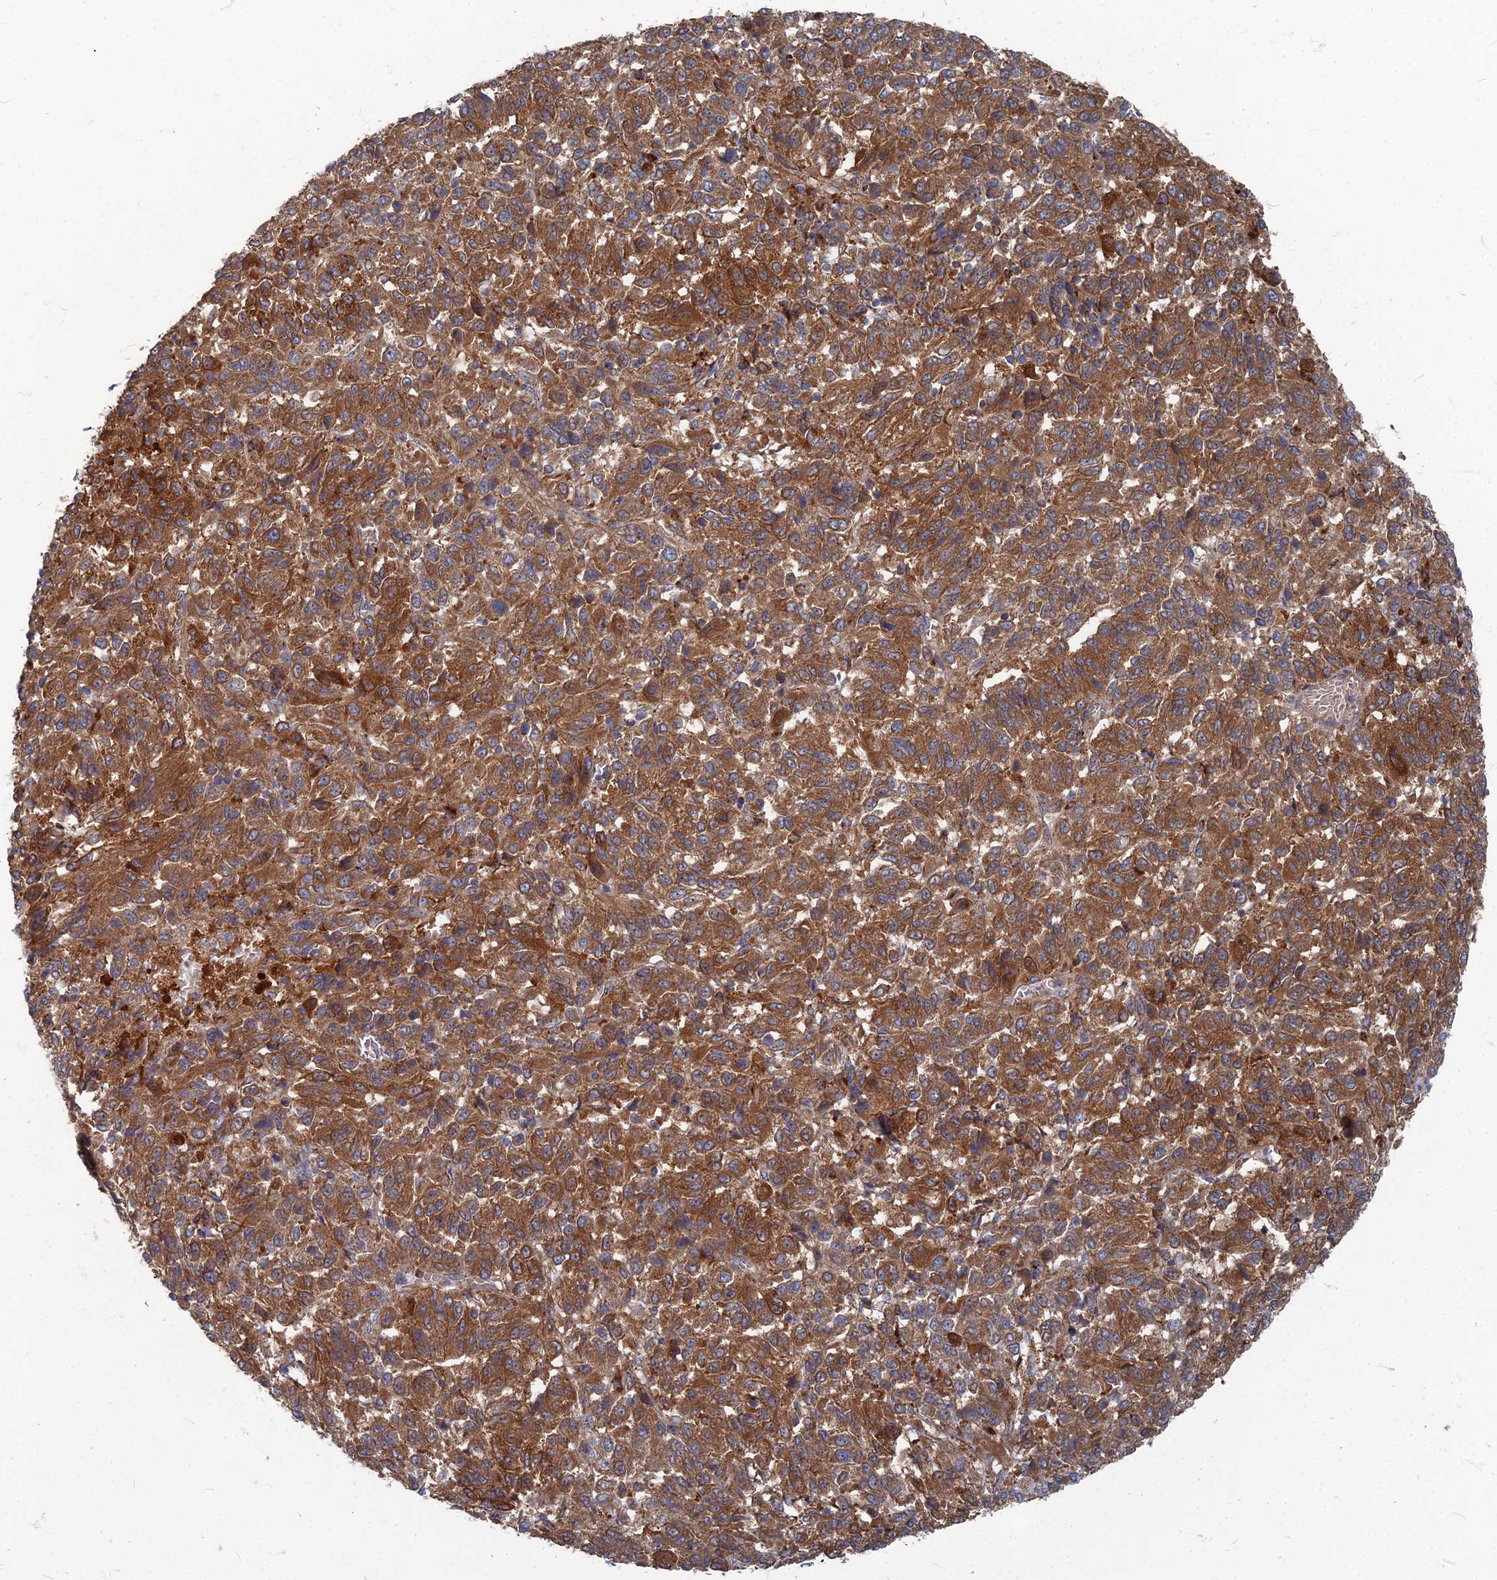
{"staining": {"intensity": "strong", "quantity": ">75%", "location": "cytoplasmic/membranous"}, "tissue": "melanoma", "cell_type": "Tumor cells", "image_type": "cancer", "snomed": [{"axis": "morphology", "description": "Malignant melanoma, Metastatic site"}, {"axis": "topography", "description": "Lung"}], "caption": "Strong cytoplasmic/membranous positivity for a protein is present in about >75% of tumor cells of malignant melanoma (metastatic site) using immunohistochemistry.", "gene": "PPCDC", "patient": {"sex": "male", "age": 64}}